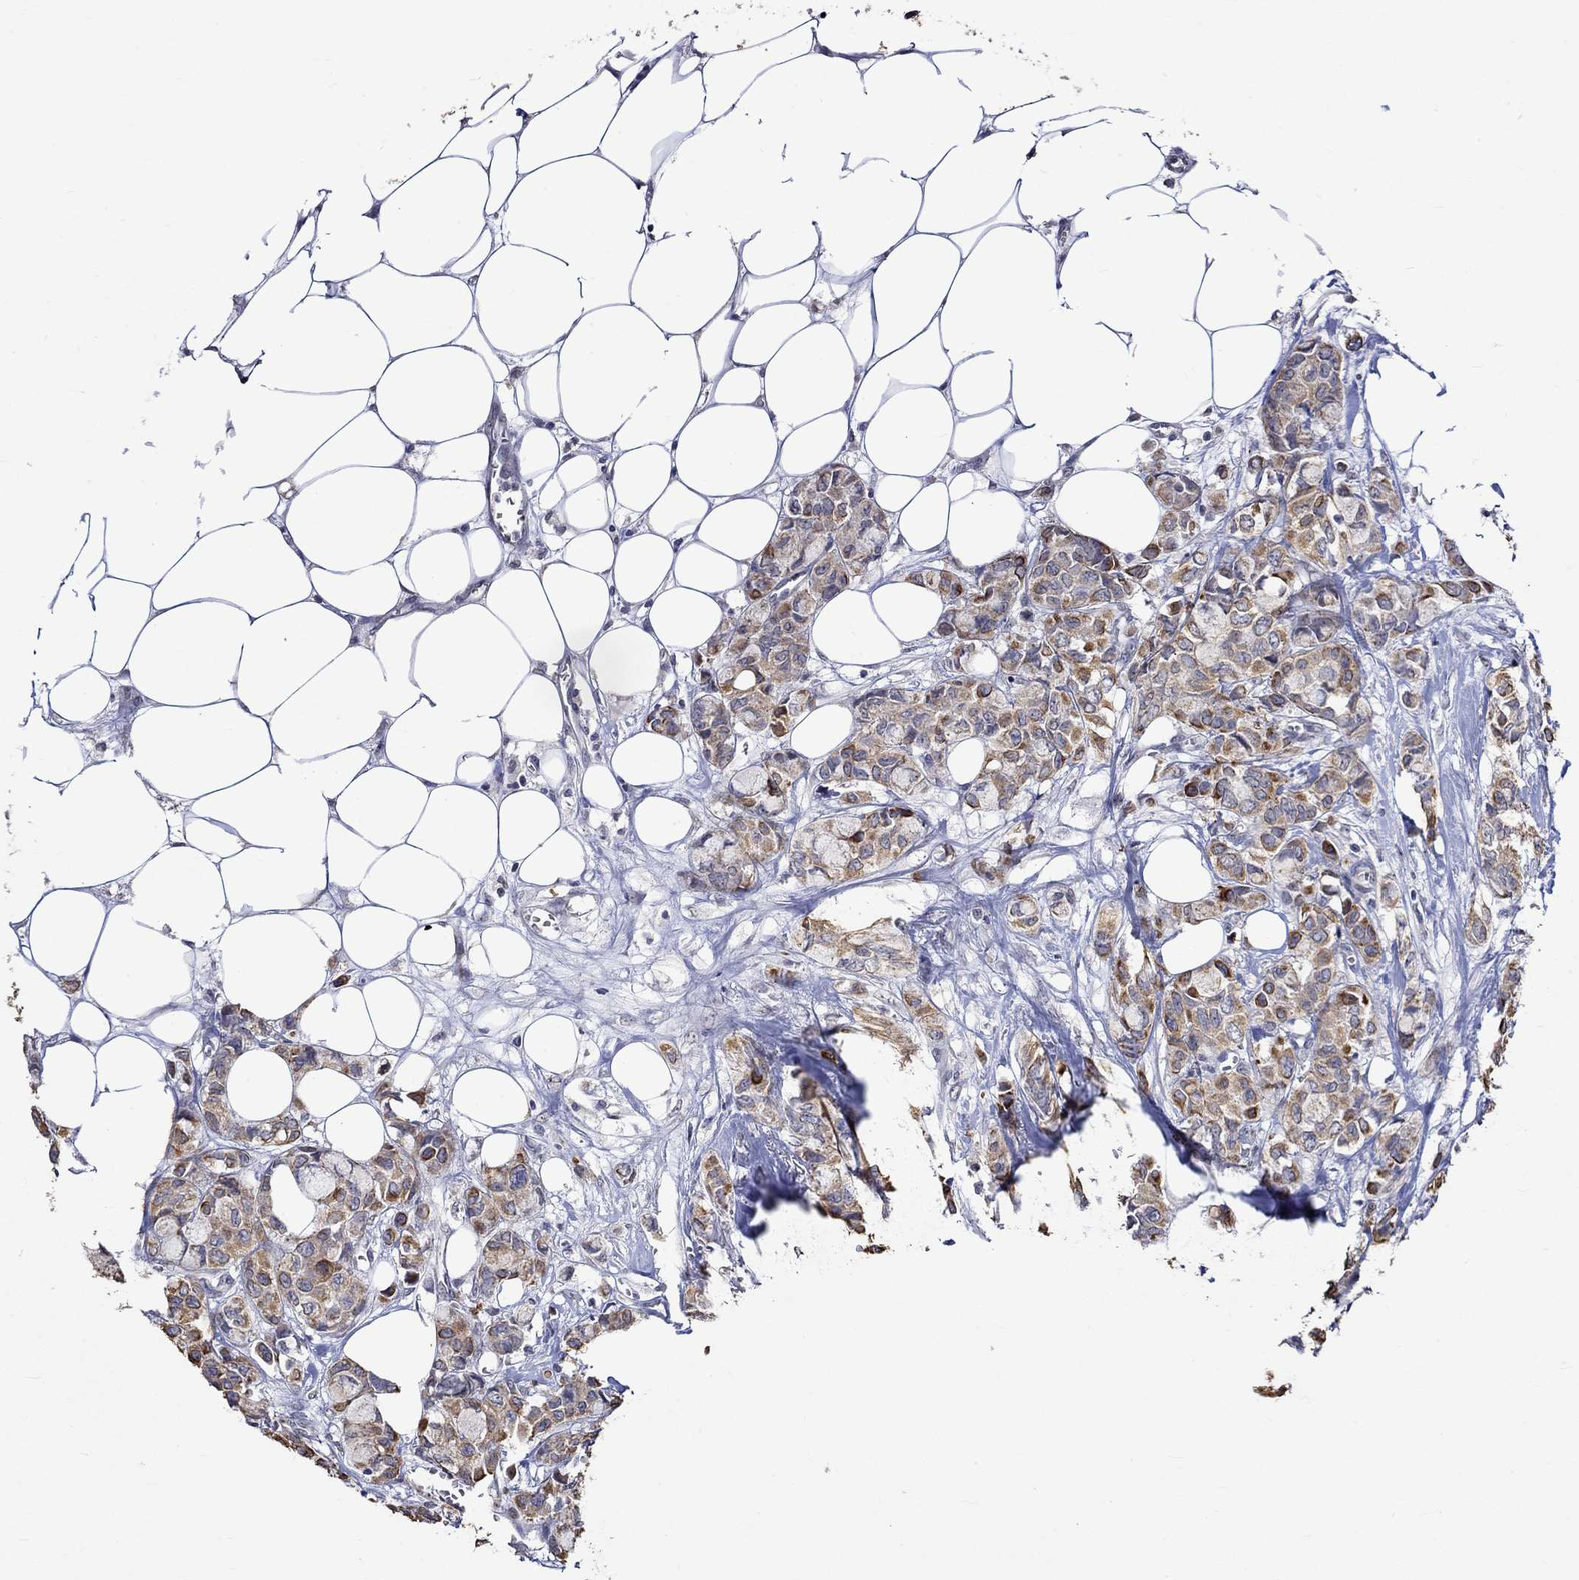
{"staining": {"intensity": "strong", "quantity": "25%-75%", "location": "cytoplasmic/membranous"}, "tissue": "breast cancer", "cell_type": "Tumor cells", "image_type": "cancer", "snomed": [{"axis": "morphology", "description": "Duct carcinoma"}, {"axis": "topography", "description": "Breast"}], "caption": "The image reveals immunohistochemical staining of breast intraductal carcinoma. There is strong cytoplasmic/membranous staining is appreciated in approximately 25%-75% of tumor cells.", "gene": "DDX3Y", "patient": {"sex": "female", "age": 85}}